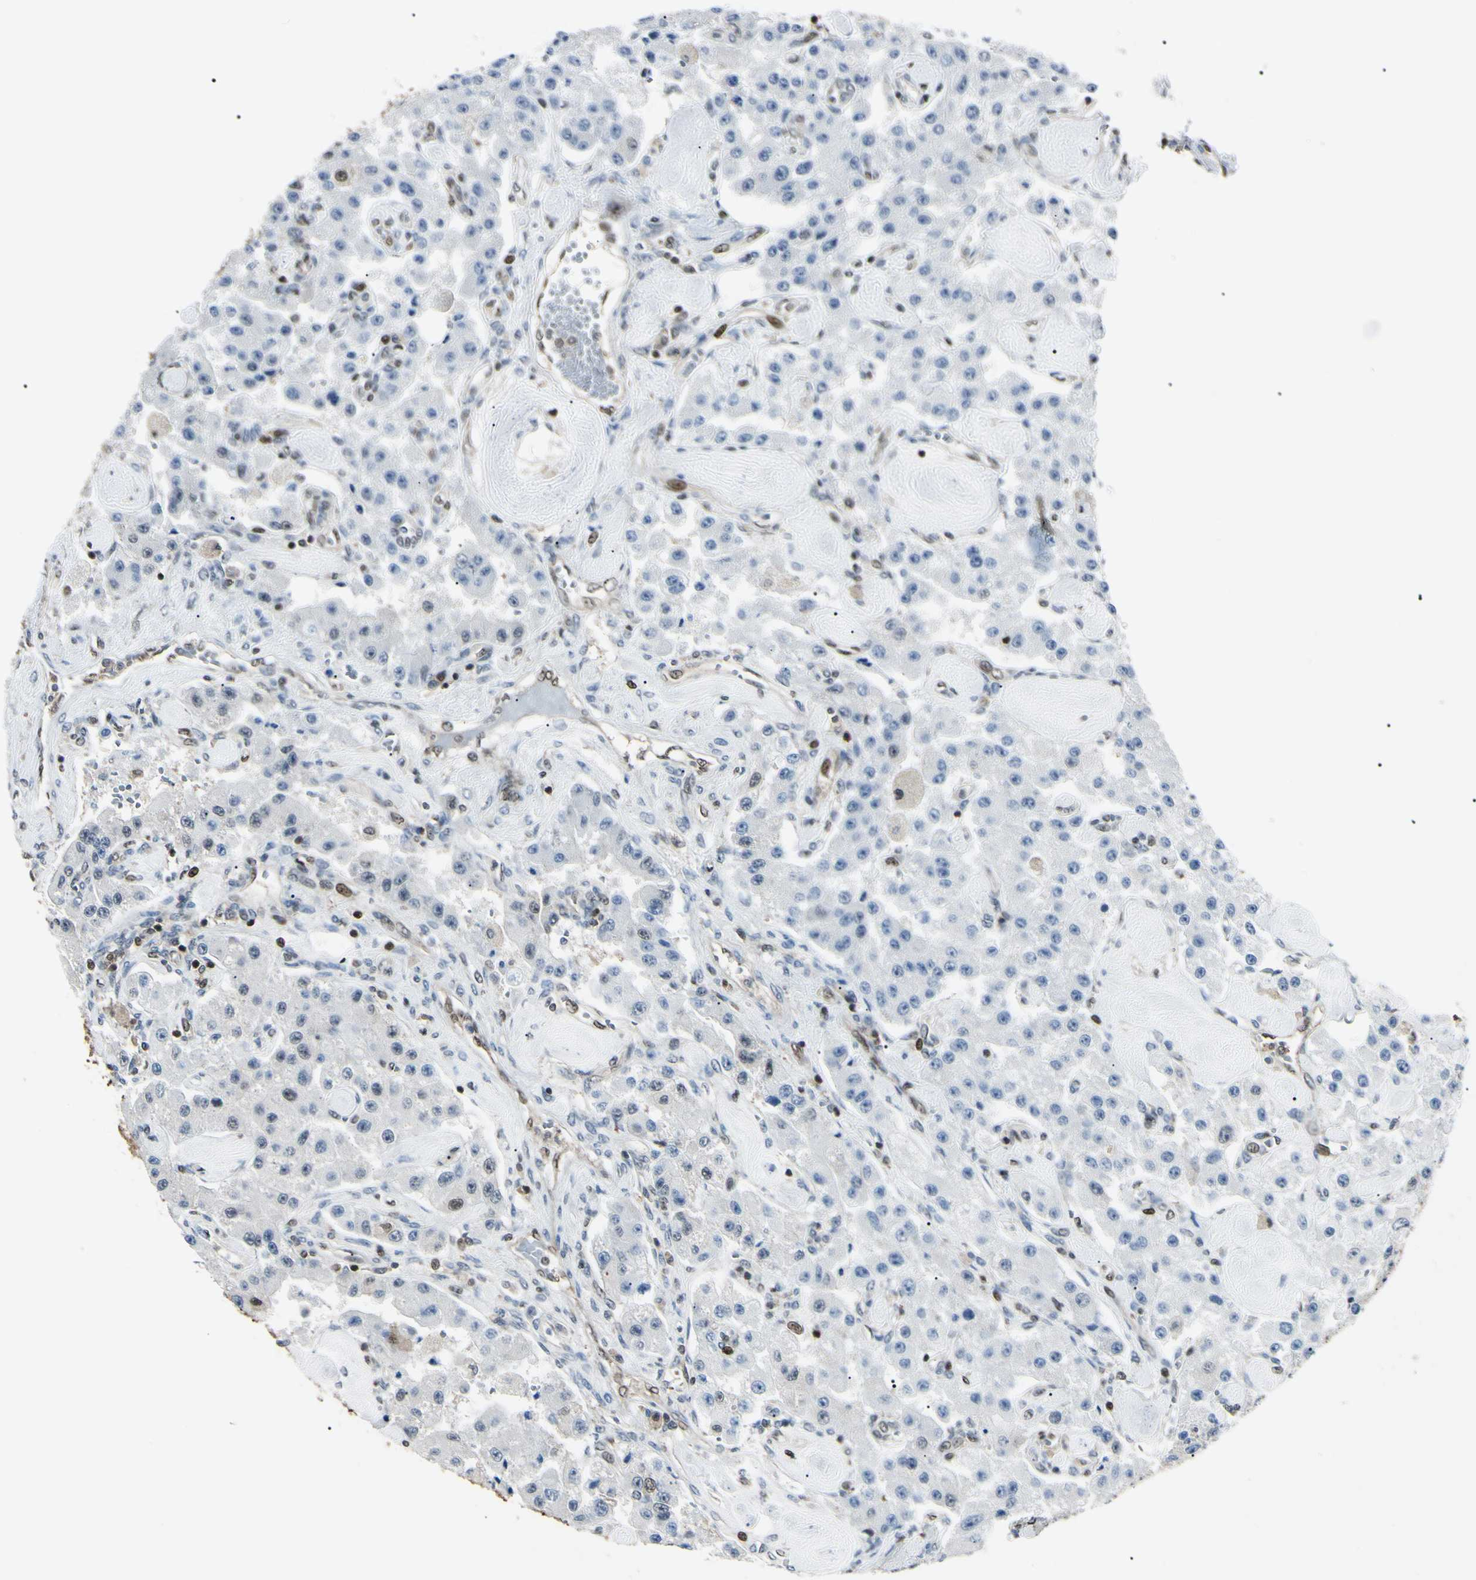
{"staining": {"intensity": "moderate", "quantity": "<25%", "location": "nuclear"}, "tissue": "carcinoid", "cell_type": "Tumor cells", "image_type": "cancer", "snomed": [{"axis": "morphology", "description": "Carcinoid, malignant, NOS"}, {"axis": "topography", "description": "Pancreas"}], "caption": "An IHC photomicrograph of tumor tissue is shown. Protein staining in brown highlights moderate nuclear positivity in carcinoid within tumor cells. The staining was performed using DAB (3,3'-diaminobenzidine) to visualize the protein expression in brown, while the nuclei were stained in blue with hematoxylin (Magnification: 20x).", "gene": "PGK1", "patient": {"sex": "male", "age": 41}}